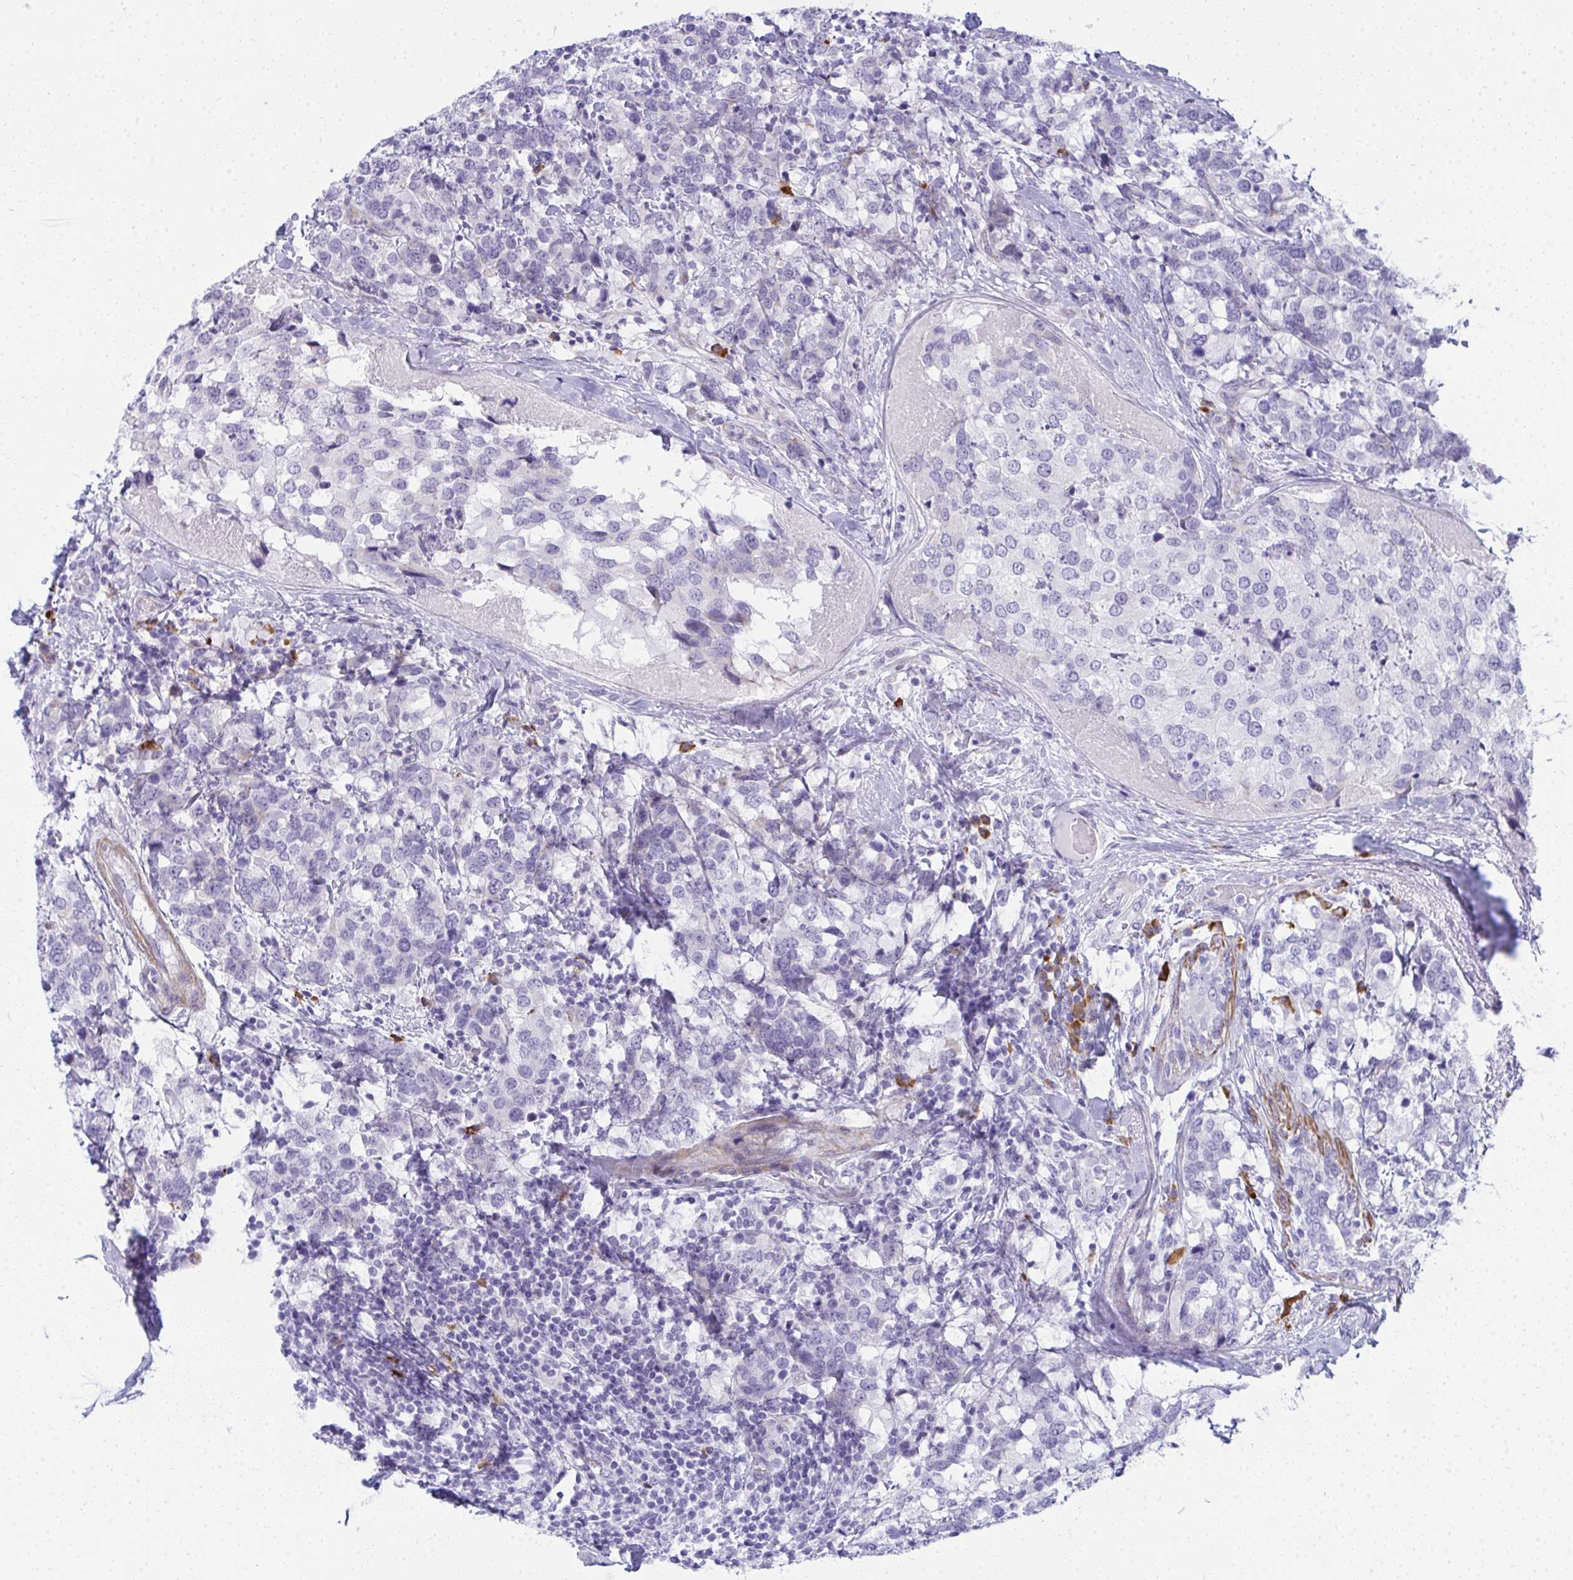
{"staining": {"intensity": "negative", "quantity": "none", "location": "none"}, "tissue": "breast cancer", "cell_type": "Tumor cells", "image_type": "cancer", "snomed": [{"axis": "morphology", "description": "Lobular carcinoma"}, {"axis": "topography", "description": "Breast"}], "caption": "Immunohistochemical staining of breast cancer (lobular carcinoma) shows no significant positivity in tumor cells.", "gene": "PUS7L", "patient": {"sex": "female", "age": 59}}